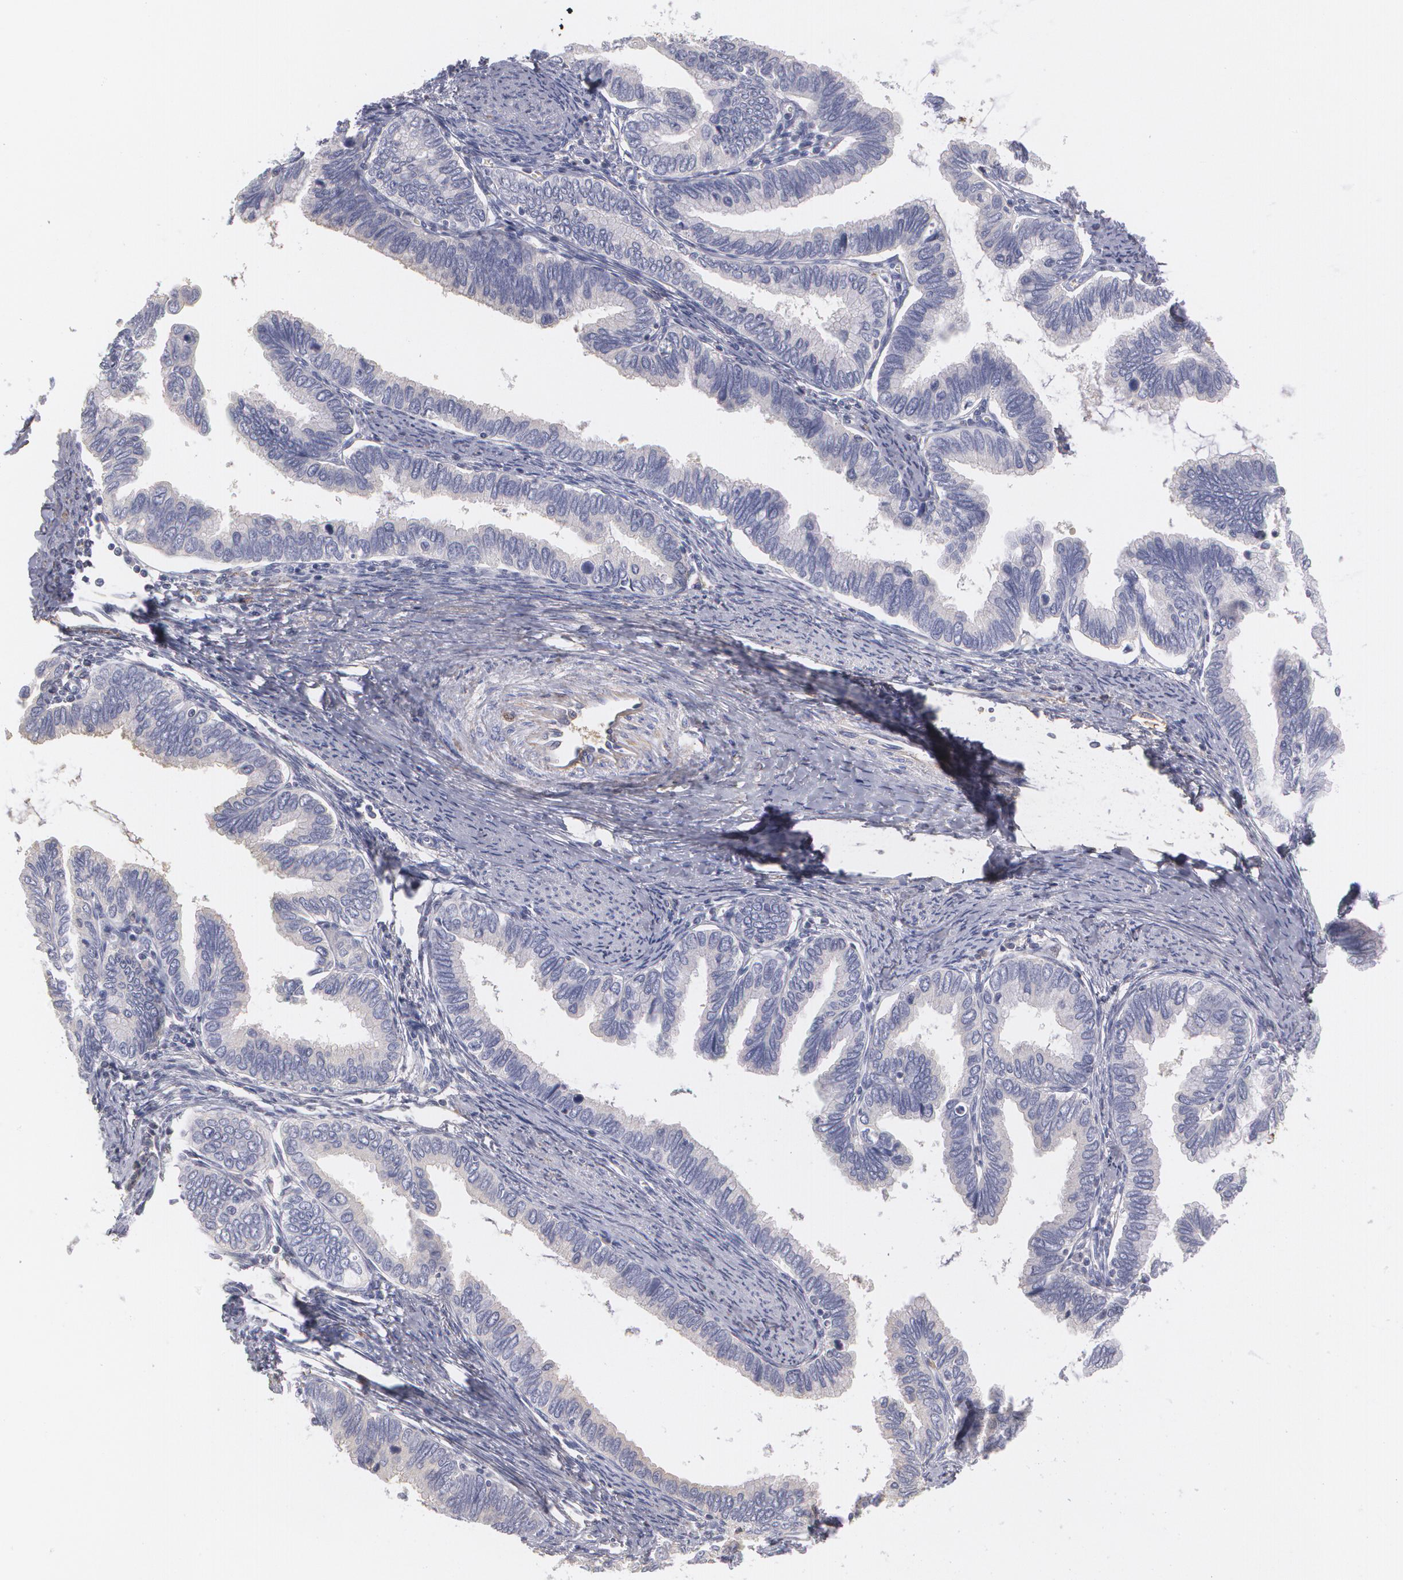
{"staining": {"intensity": "weak", "quantity": "<25%", "location": "cytoplasmic/membranous"}, "tissue": "cervical cancer", "cell_type": "Tumor cells", "image_type": "cancer", "snomed": [{"axis": "morphology", "description": "Adenocarcinoma, NOS"}, {"axis": "topography", "description": "Cervix"}], "caption": "Tumor cells show no significant positivity in cervical cancer. (DAB (3,3'-diaminobenzidine) immunohistochemistry visualized using brightfield microscopy, high magnification).", "gene": "SERPINA1", "patient": {"sex": "female", "age": 49}}